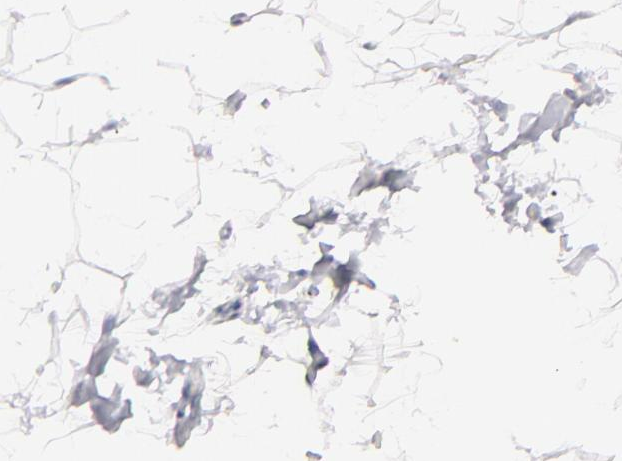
{"staining": {"intensity": "negative", "quantity": "none", "location": "none"}, "tissue": "adipose tissue", "cell_type": "Adipocytes", "image_type": "normal", "snomed": [{"axis": "morphology", "description": "Normal tissue, NOS"}, {"axis": "topography", "description": "Soft tissue"}], "caption": "Immunohistochemical staining of normal human adipose tissue displays no significant staining in adipocytes.", "gene": "KHNYN", "patient": {"sex": "male", "age": 26}}